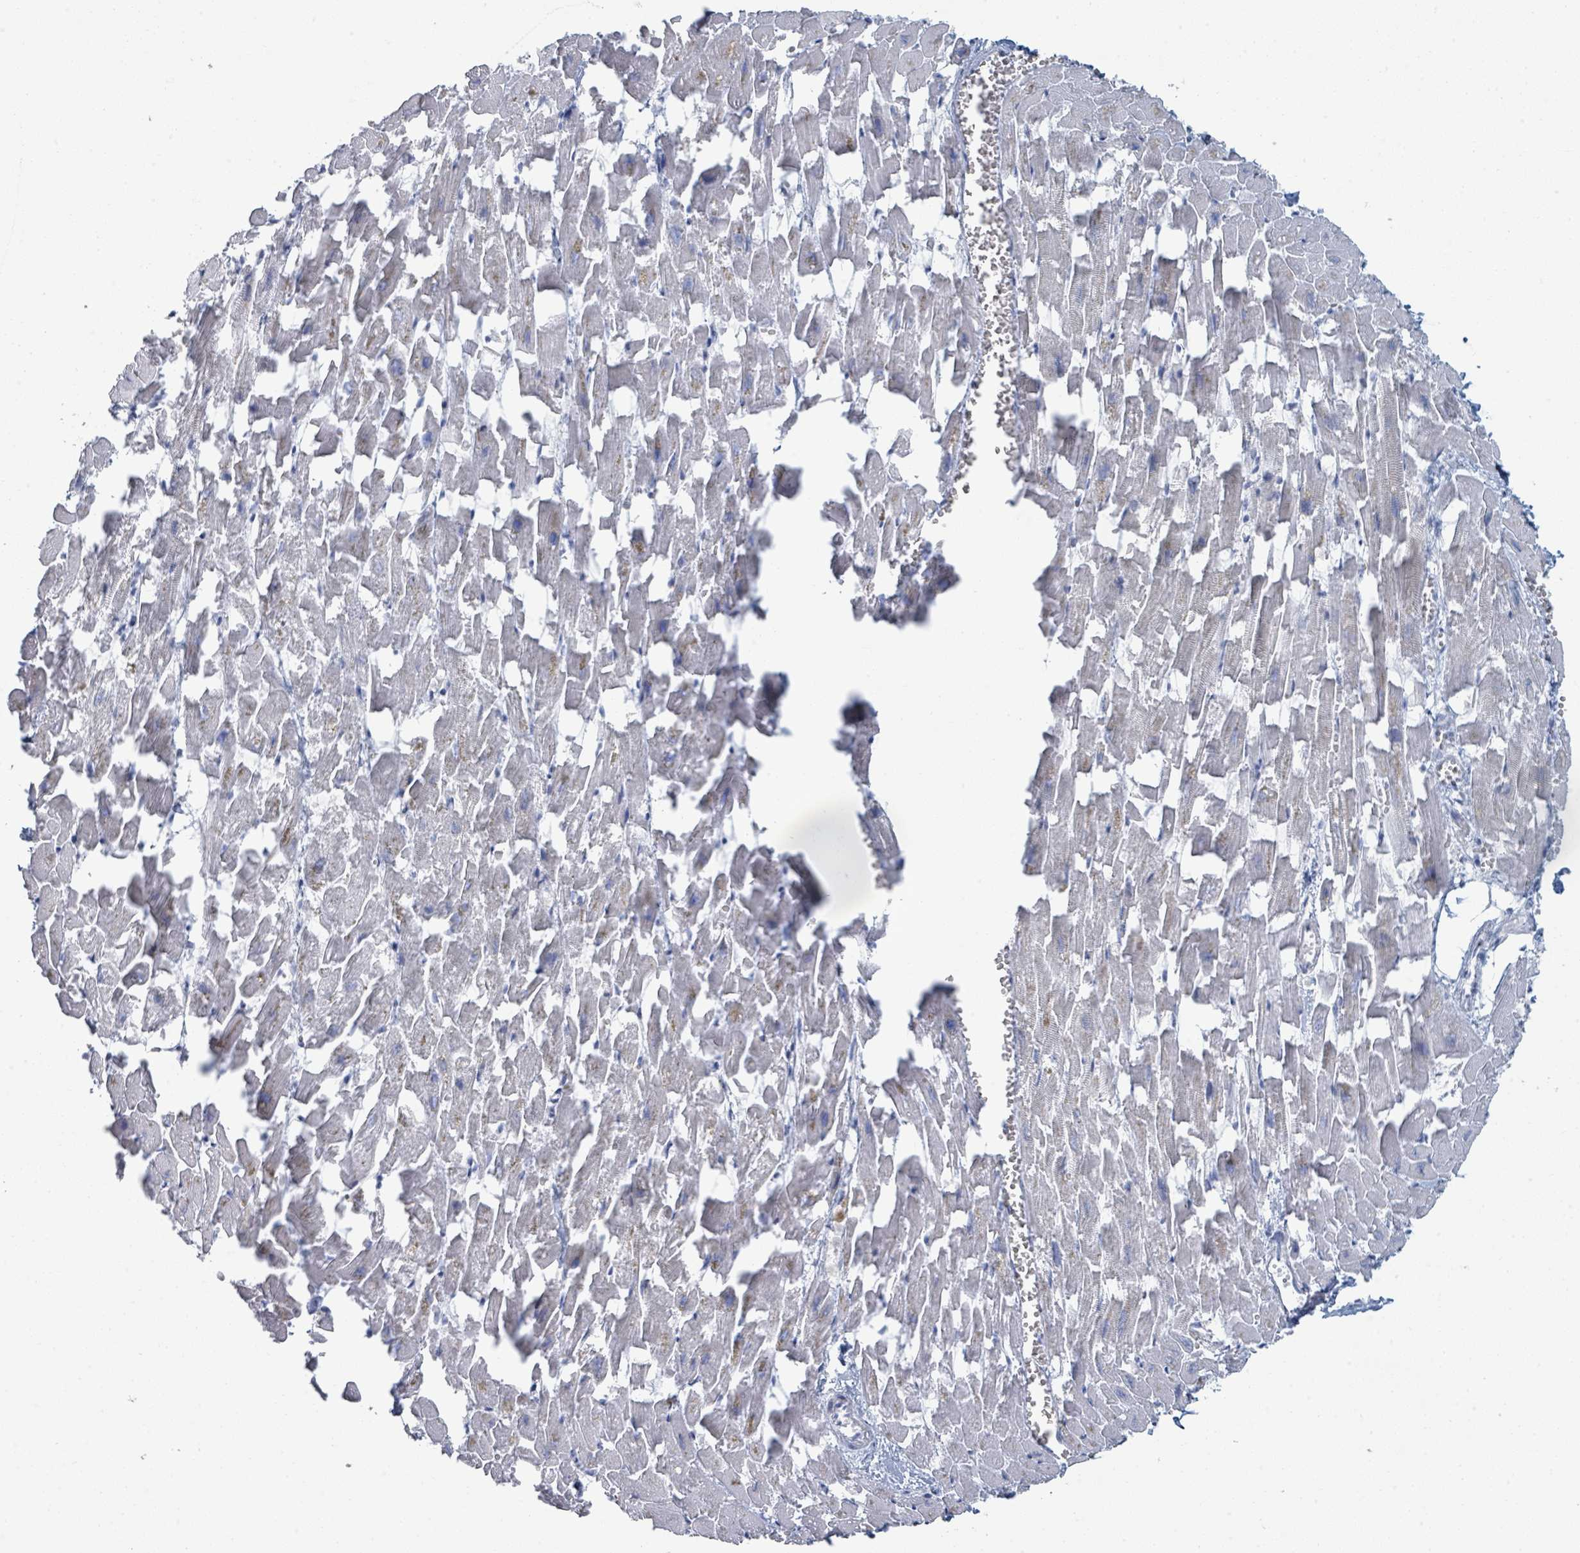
{"staining": {"intensity": "weak", "quantity": "<25%", "location": "cytoplasmic/membranous"}, "tissue": "heart muscle", "cell_type": "Cardiomyocytes", "image_type": "normal", "snomed": [{"axis": "morphology", "description": "Normal tissue, NOS"}, {"axis": "topography", "description": "Heart"}], "caption": "Cardiomyocytes show no significant expression in unremarkable heart muscle.", "gene": "DEFA4", "patient": {"sex": "female", "age": 64}}